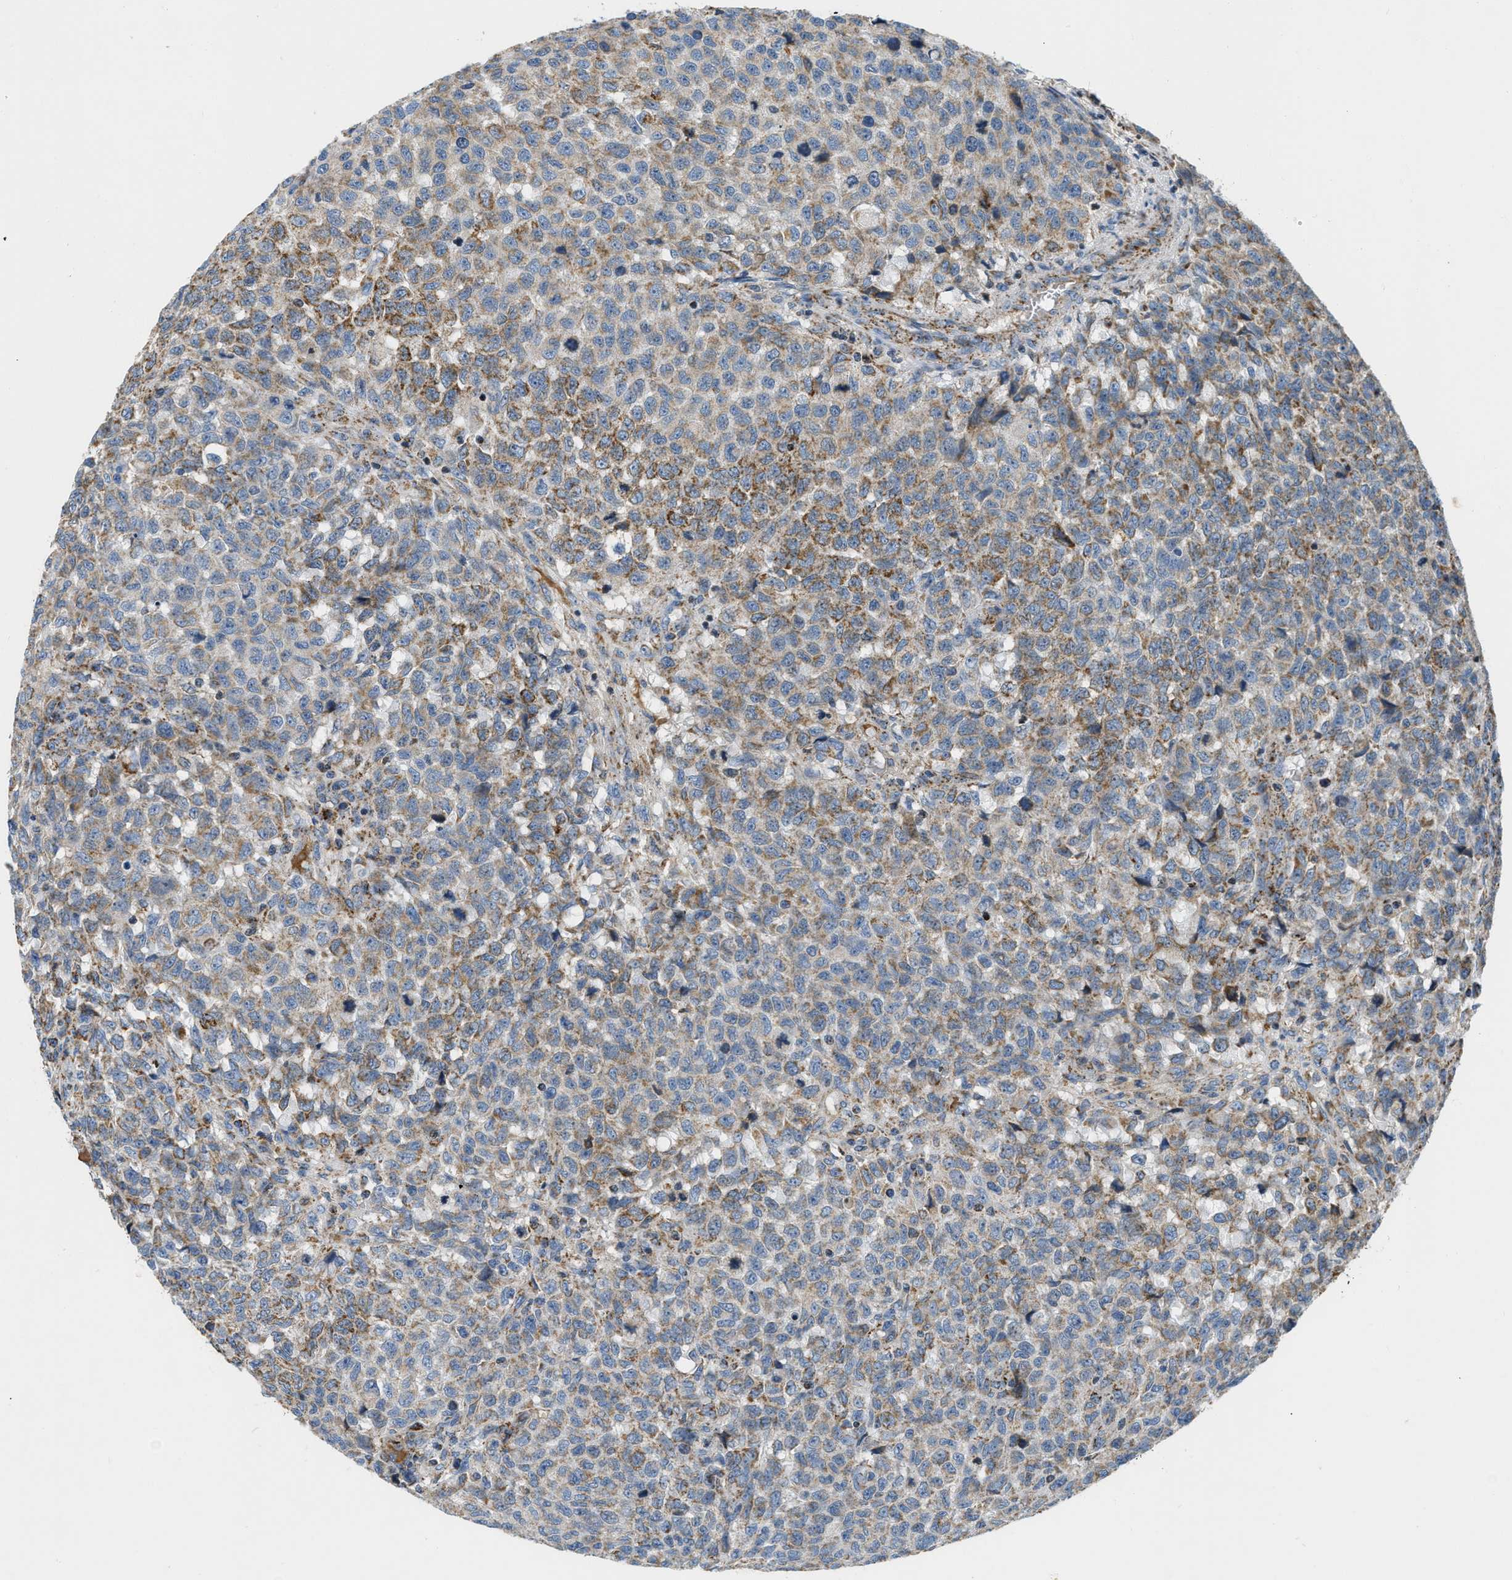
{"staining": {"intensity": "moderate", "quantity": ">75%", "location": "cytoplasmic/membranous"}, "tissue": "testis cancer", "cell_type": "Tumor cells", "image_type": "cancer", "snomed": [{"axis": "morphology", "description": "Seminoma, NOS"}, {"axis": "topography", "description": "Testis"}], "caption": "IHC (DAB) staining of human testis cancer (seminoma) reveals moderate cytoplasmic/membranous protein expression in about >75% of tumor cells.", "gene": "ACADVL", "patient": {"sex": "male", "age": 59}}